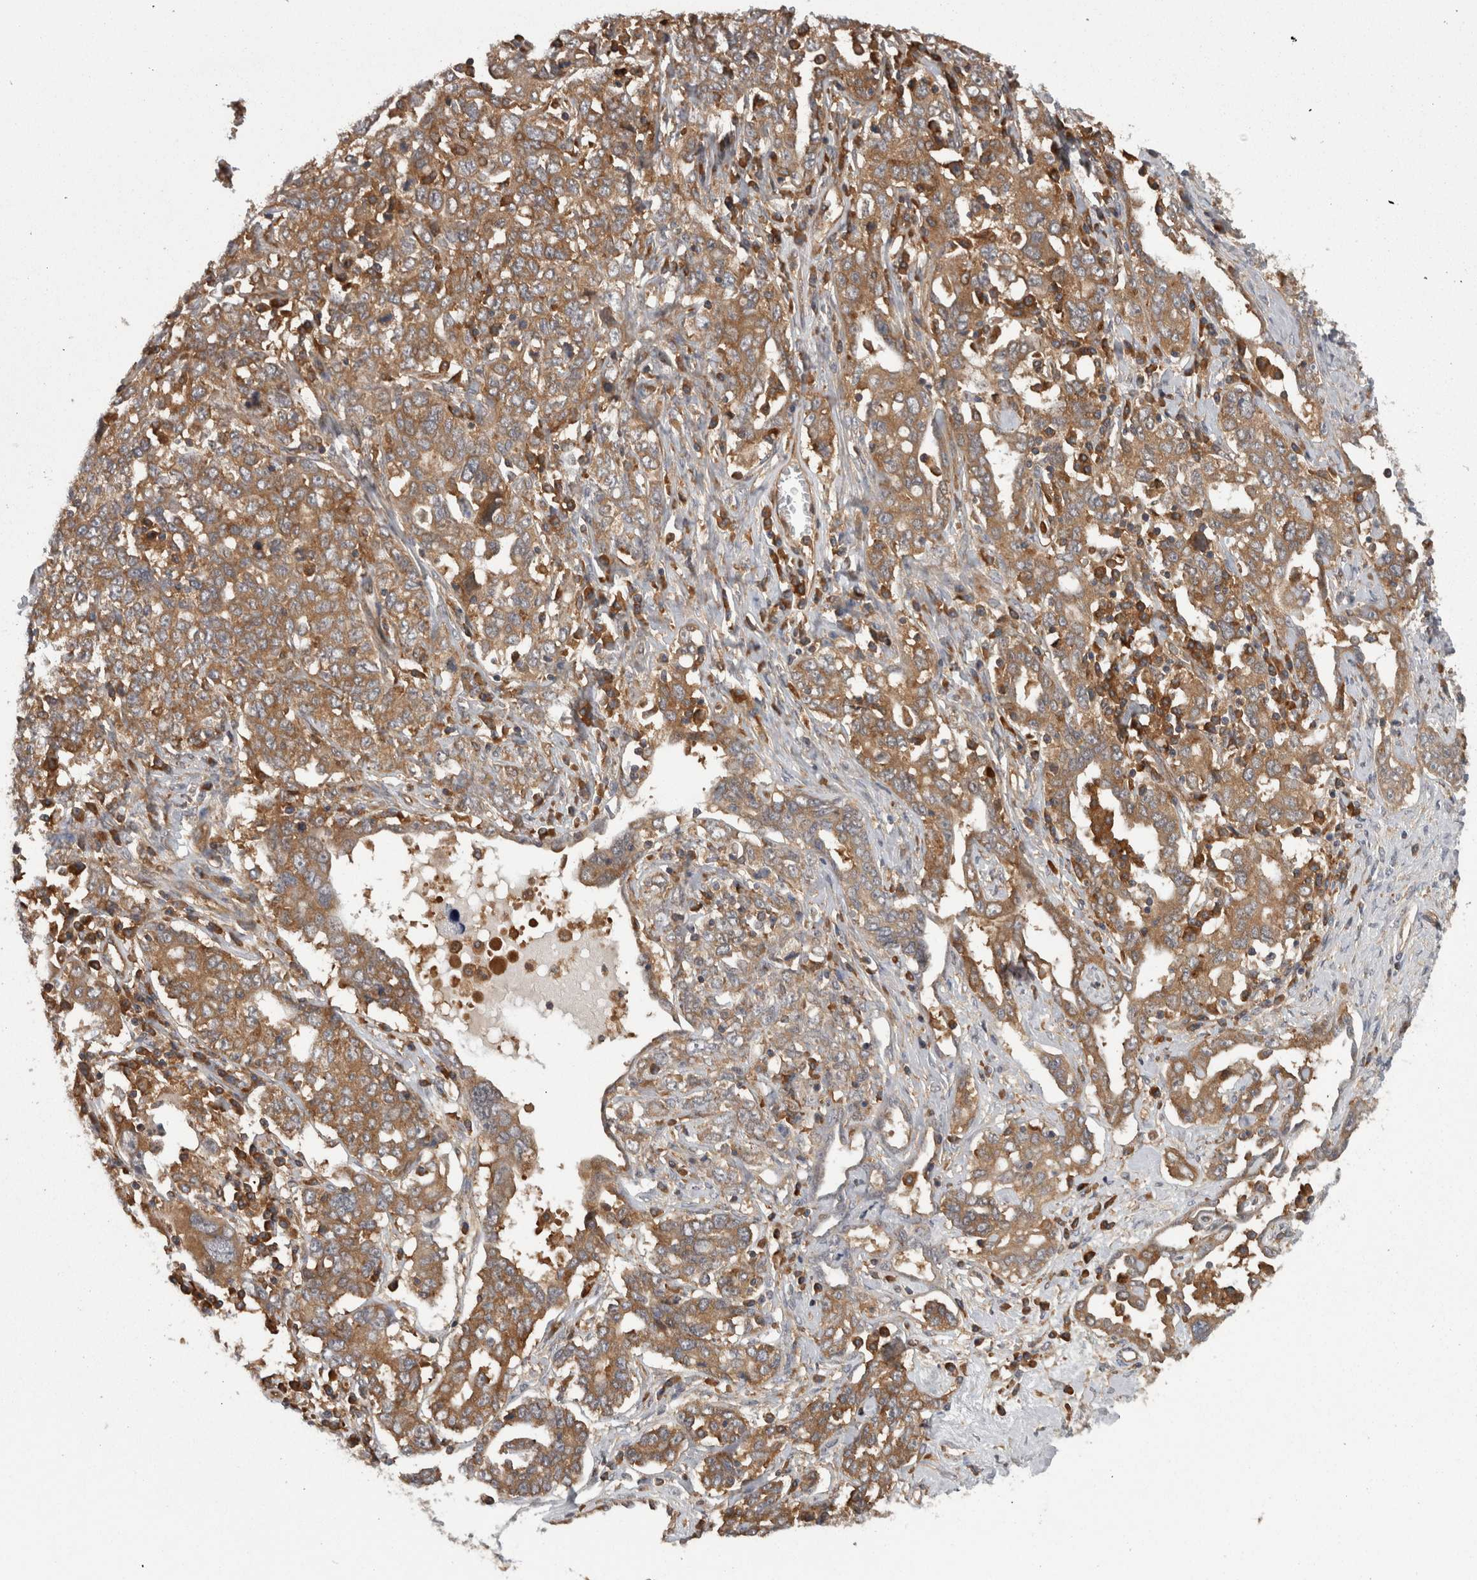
{"staining": {"intensity": "moderate", "quantity": ">75%", "location": "cytoplasmic/membranous"}, "tissue": "ovarian cancer", "cell_type": "Tumor cells", "image_type": "cancer", "snomed": [{"axis": "morphology", "description": "Carcinoma, endometroid"}, {"axis": "topography", "description": "Ovary"}], "caption": "Human ovarian cancer (endometroid carcinoma) stained with a brown dye displays moderate cytoplasmic/membranous positive expression in about >75% of tumor cells.", "gene": "SMCR8", "patient": {"sex": "female", "age": 62}}